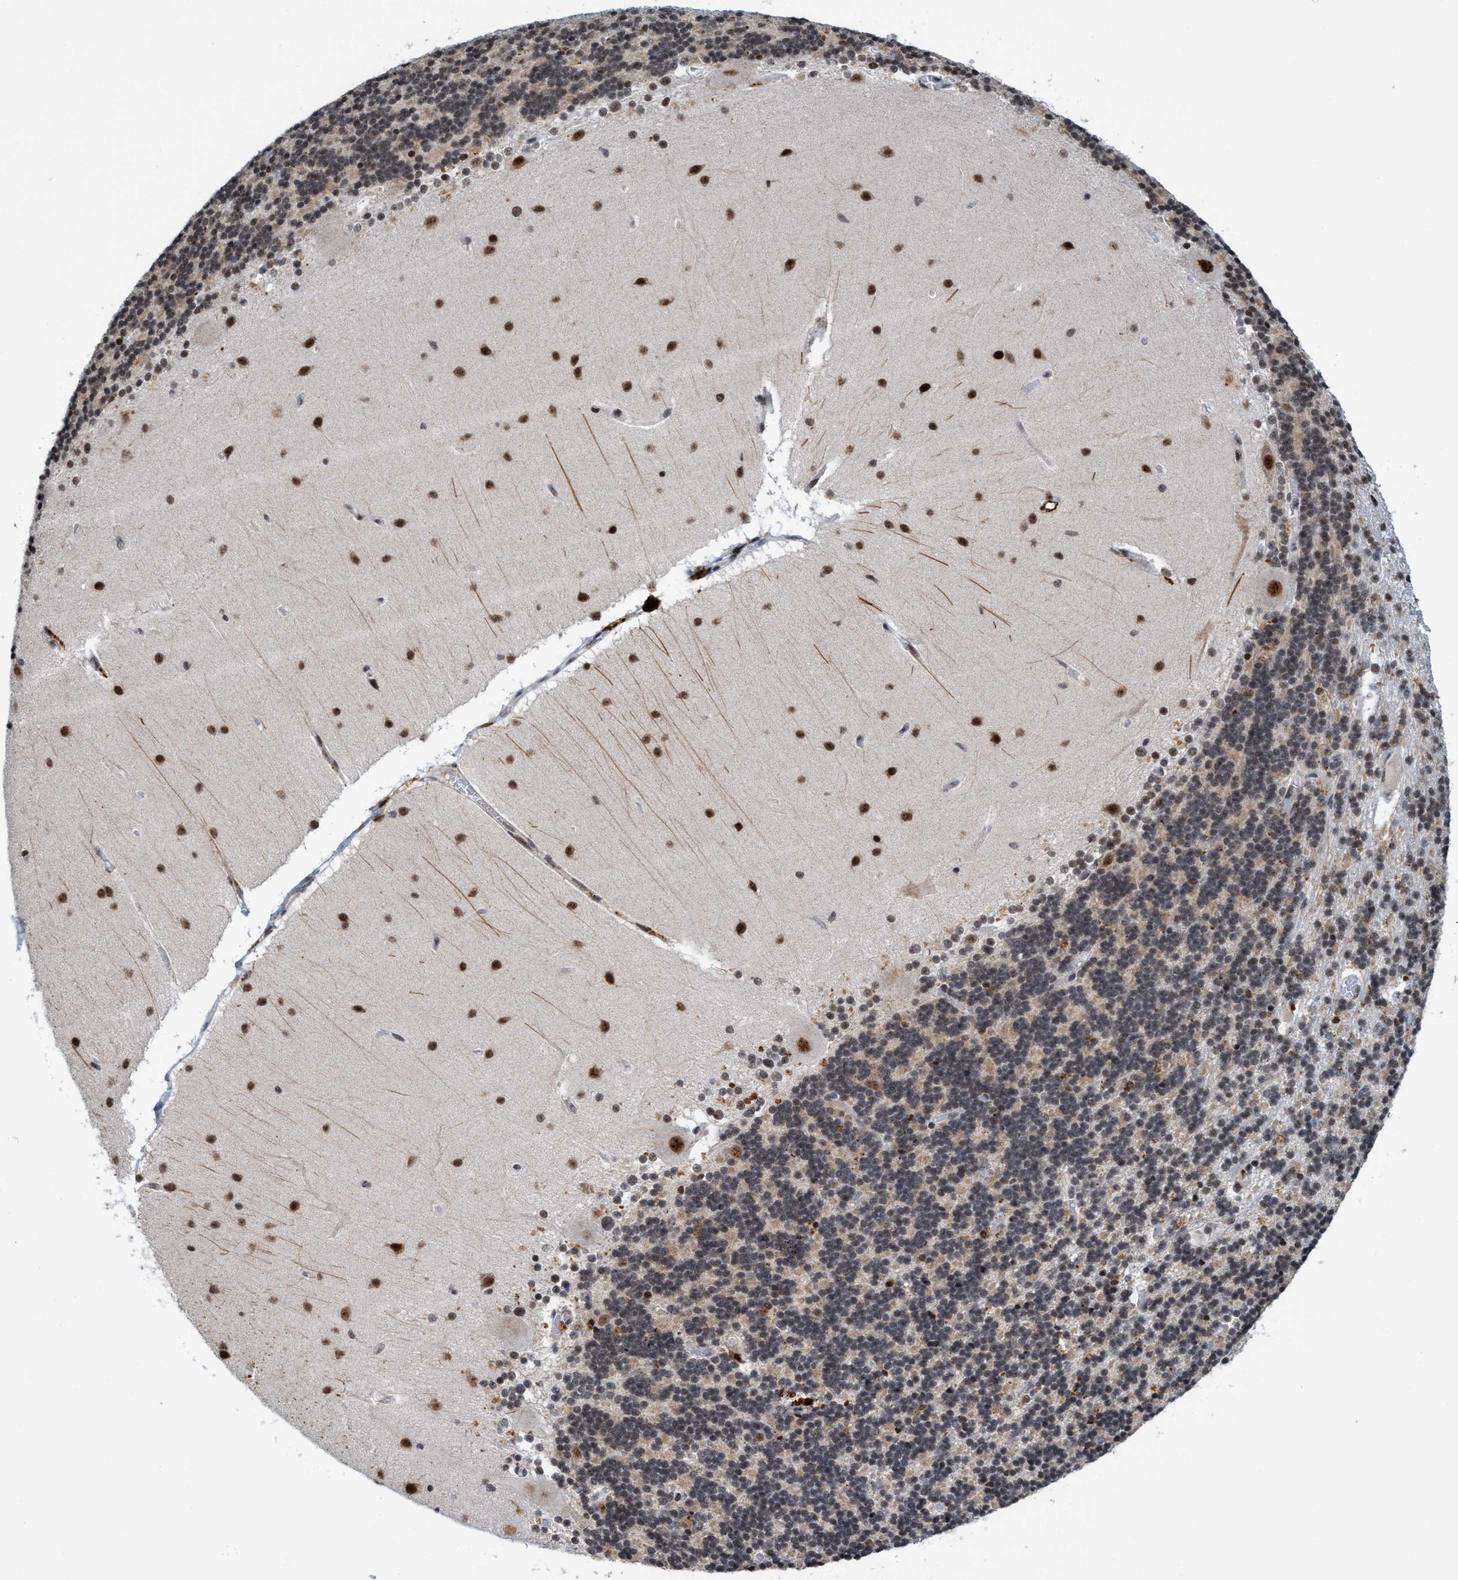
{"staining": {"intensity": "weak", "quantity": ">75%", "location": "cytoplasmic/membranous,nuclear"}, "tissue": "cerebellum", "cell_type": "Cells in granular layer", "image_type": "normal", "snomed": [{"axis": "morphology", "description": "Normal tissue, NOS"}, {"axis": "topography", "description": "Cerebellum"}], "caption": "A micrograph of human cerebellum stained for a protein displays weak cytoplasmic/membranous,nuclear brown staining in cells in granular layer. (IHC, brightfield microscopy, high magnification).", "gene": "GLT6D1", "patient": {"sex": "female", "age": 54}}